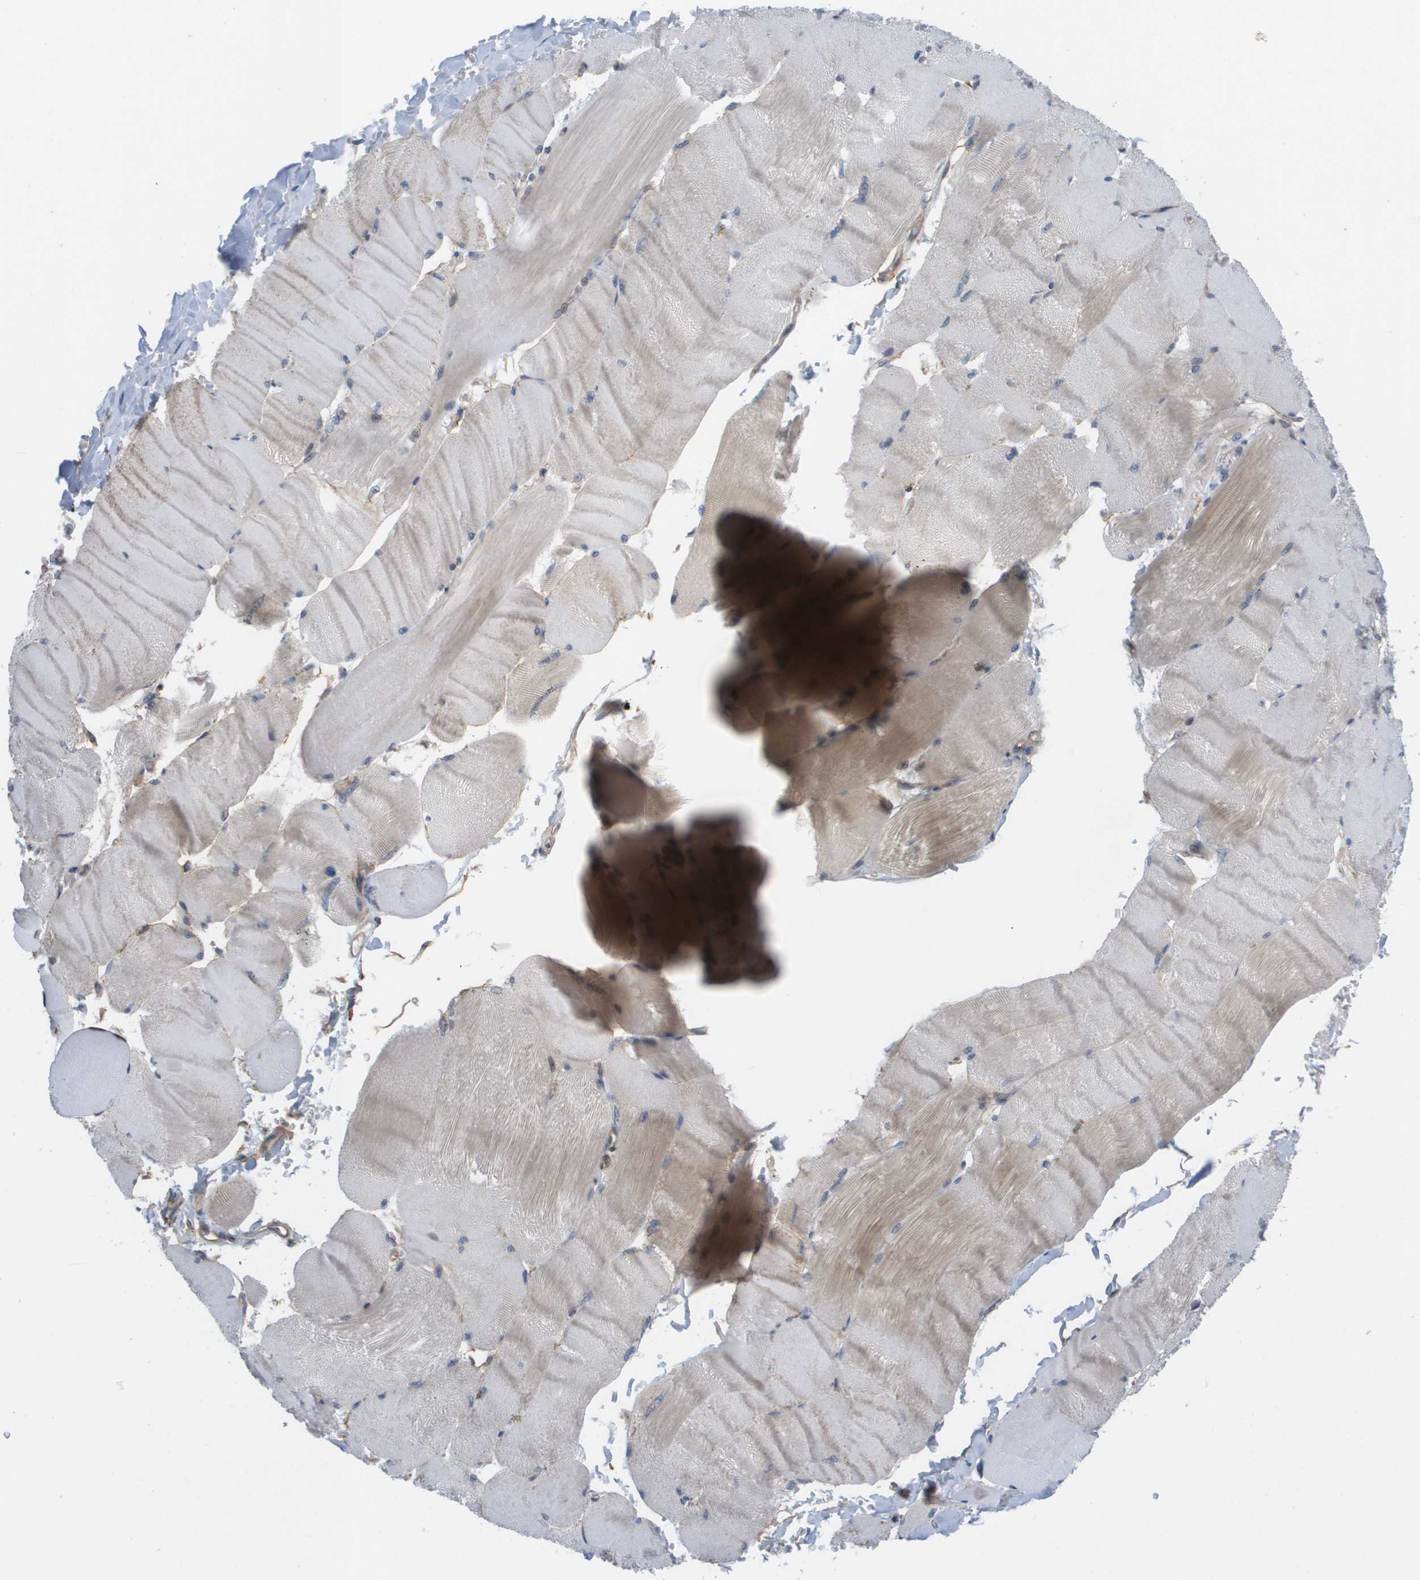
{"staining": {"intensity": "weak", "quantity": "<25%", "location": "cytoplasmic/membranous"}, "tissue": "skeletal muscle", "cell_type": "Myocytes", "image_type": "normal", "snomed": [{"axis": "morphology", "description": "Normal tissue, NOS"}, {"axis": "topography", "description": "Skin"}, {"axis": "topography", "description": "Skeletal muscle"}], "caption": "An IHC histopathology image of unremarkable skeletal muscle is shown. There is no staining in myocytes of skeletal muscle. The staining is performed using DAB brown chromogen with nuclei counter-stained in using hematoxylin.", "gene": "MTARC2", "patient": {"sex": "male", "age": 83}}